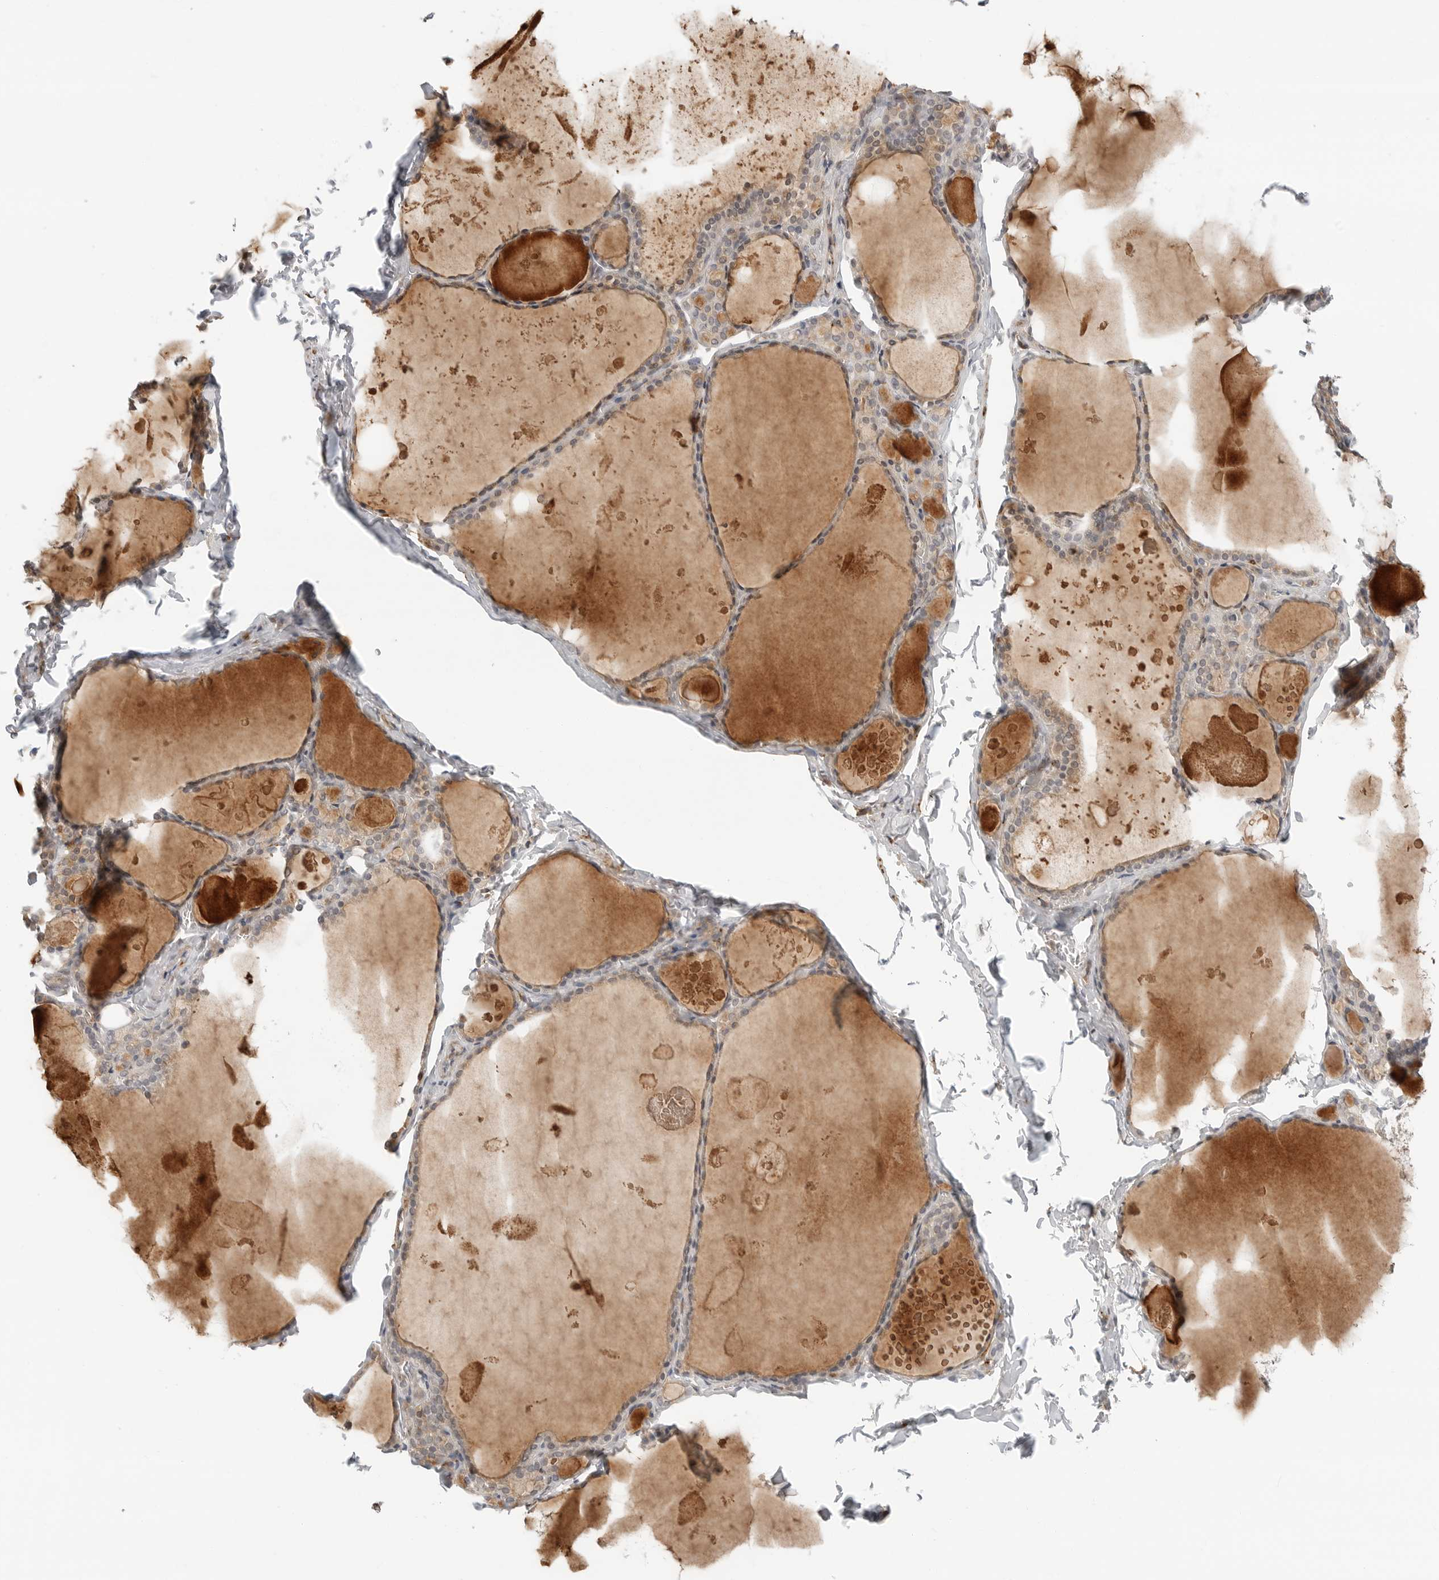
{"staining": {"intensity": "moderate", "quantity": "25%-75%", "location": "cytoplasmic/membranous"}, "tissue": "thyroid gland", "cell_type": "Glandular cells", "image_type": "normal", "snomed": [{"axis": "morphology", "description": "Normal tissue, NOS"}, {"axis": "topography", "description": "Thyroid gland"}], "caption": "The immunohistochemical stain highlights moderate cytoplasmic/membranous staining in glandular cells of benign thyroid gland.", "gene": "C1QTNF1", "patient": {"sex": "male", "age": 56}}